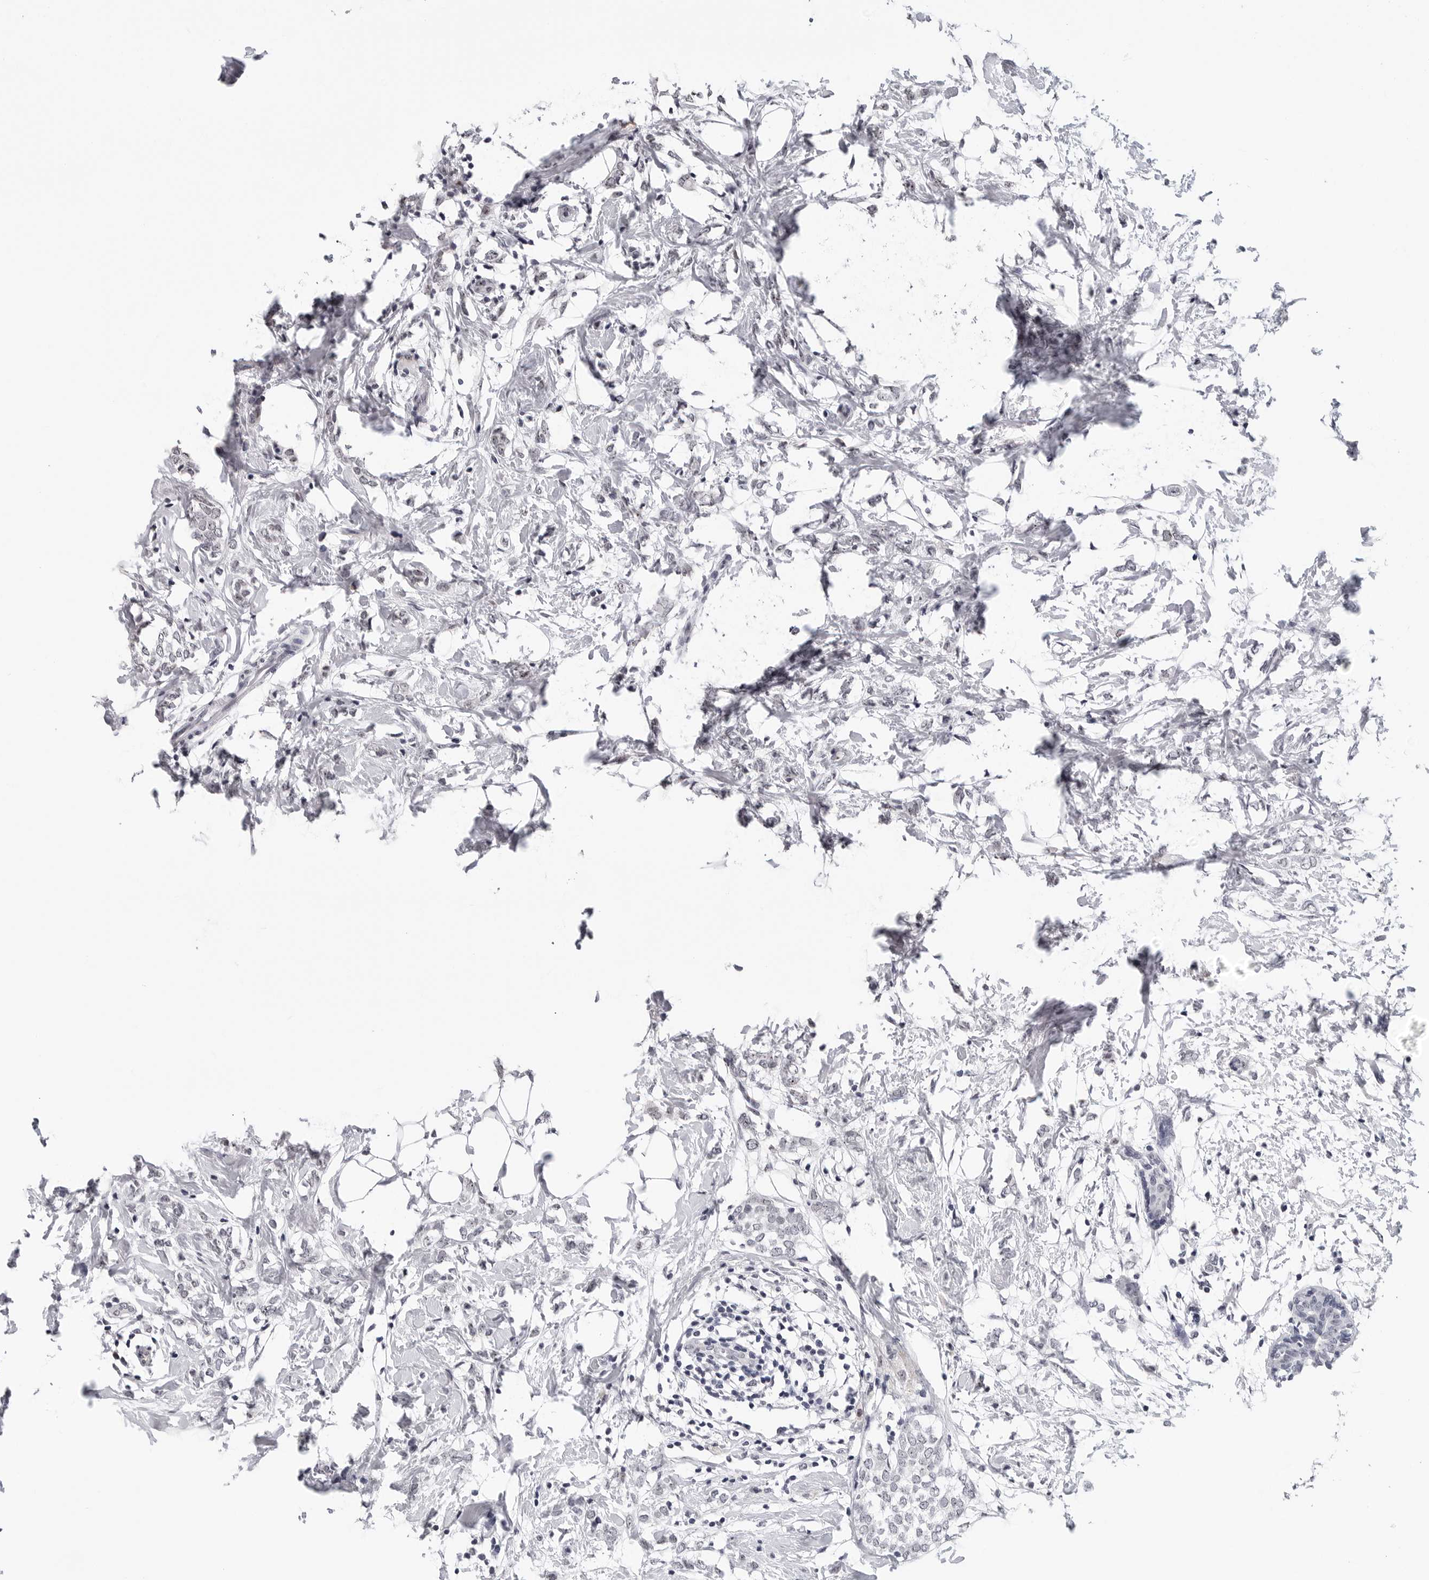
{"staining": {"intensity": "negative", "quantity": "none", "location": "none"}, "tissue": "breast cancer", "cell_type": "Tumor cells", "image_type": "cancer", "snomed": [{"axis": "morphology", "description": "Normal tissue, NOS"}, {"axis": "morphology", "description": "Lobular carcinoma"}, {"axis": "topography", "description": "Breast"}], "caption": "IHC of human breast cancer (lobular carcinoma) displays no staining in tumor cells. (DAB IHC with hematoxylin counter stain).", "gene": "GNL2", "patient": {"sex": "female", "age": 47}}